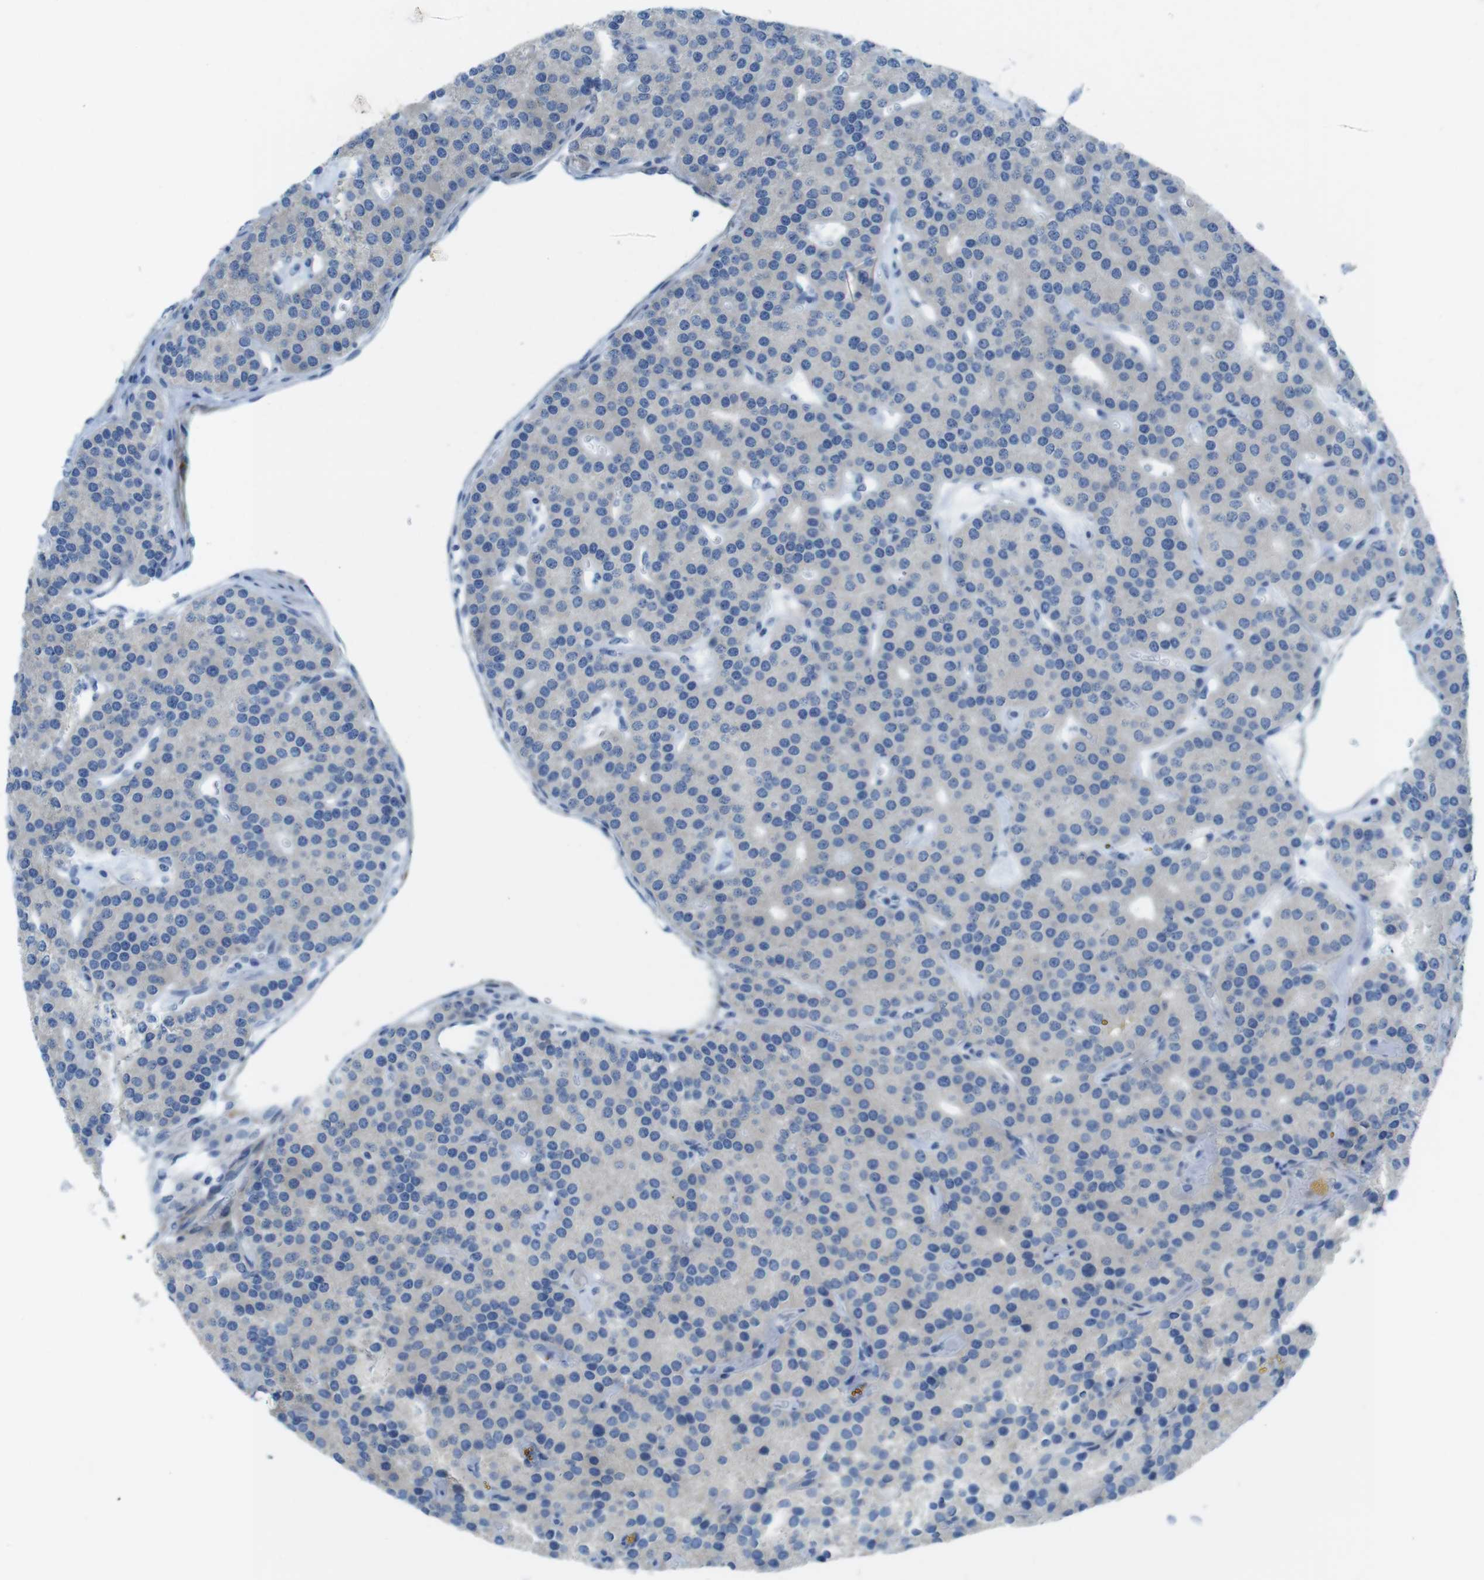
{"staining": {"intensity": "negative", "quantity": "none", "location": "none"}, "tissue": "parathyroid gland", "cell_type": "Glandular cells", "image_type": "normal", "snomed": [{"axis": "morphology", "description": "Normal tissue, NOS"}, {"axis": "morphology", "description": "Adenoma, NOS"}, {"axis": "topography", "description": "Parathyroid gland"}], "caption": "A photomicrograph of human parathyroid gland is negative for staining in glandular cells. (DAB (3,3'-diaminobenzidine) IHC, high magnification).", "gene": "ASIC5", "patient": {"sex": "female", "age": 86}}